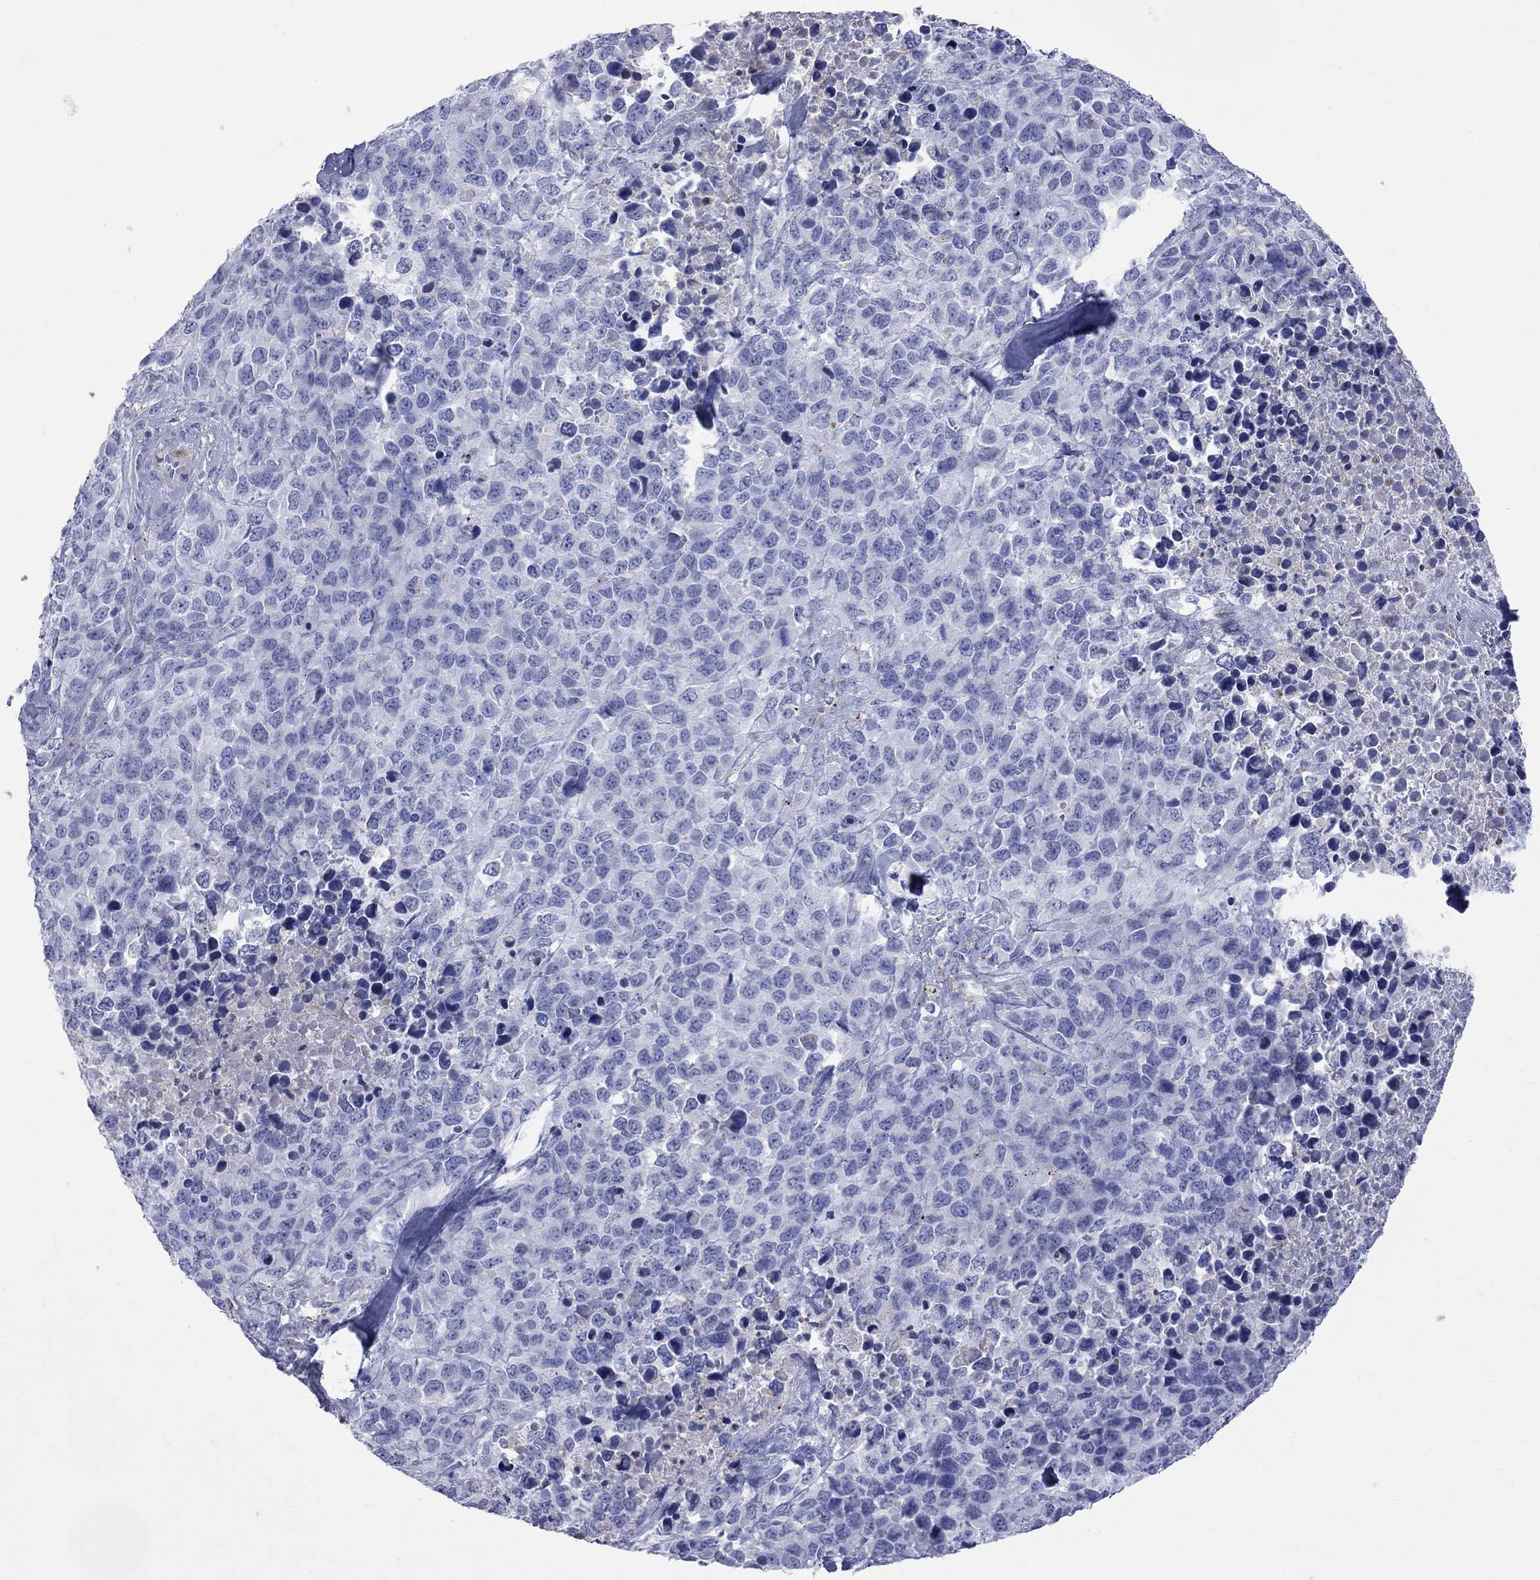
{"staining": {"intensity": "negative", "quantity": "none", "location": "none"}, "tissue": "melanoma", "cell_type": "Tumor cells", "image_type": "cancer", "snomed": [{"axis": "morphology", "description": "Malignant melanoma, Metastatic site"}, {"axis": "topography", "description": "Skin"}], "caption": "IHC of human malignant melanoma (metastatic site) shows no positivity in tumor cells.", "gene": "S100A3", "patient": {"sex": "male", "age": 84}}